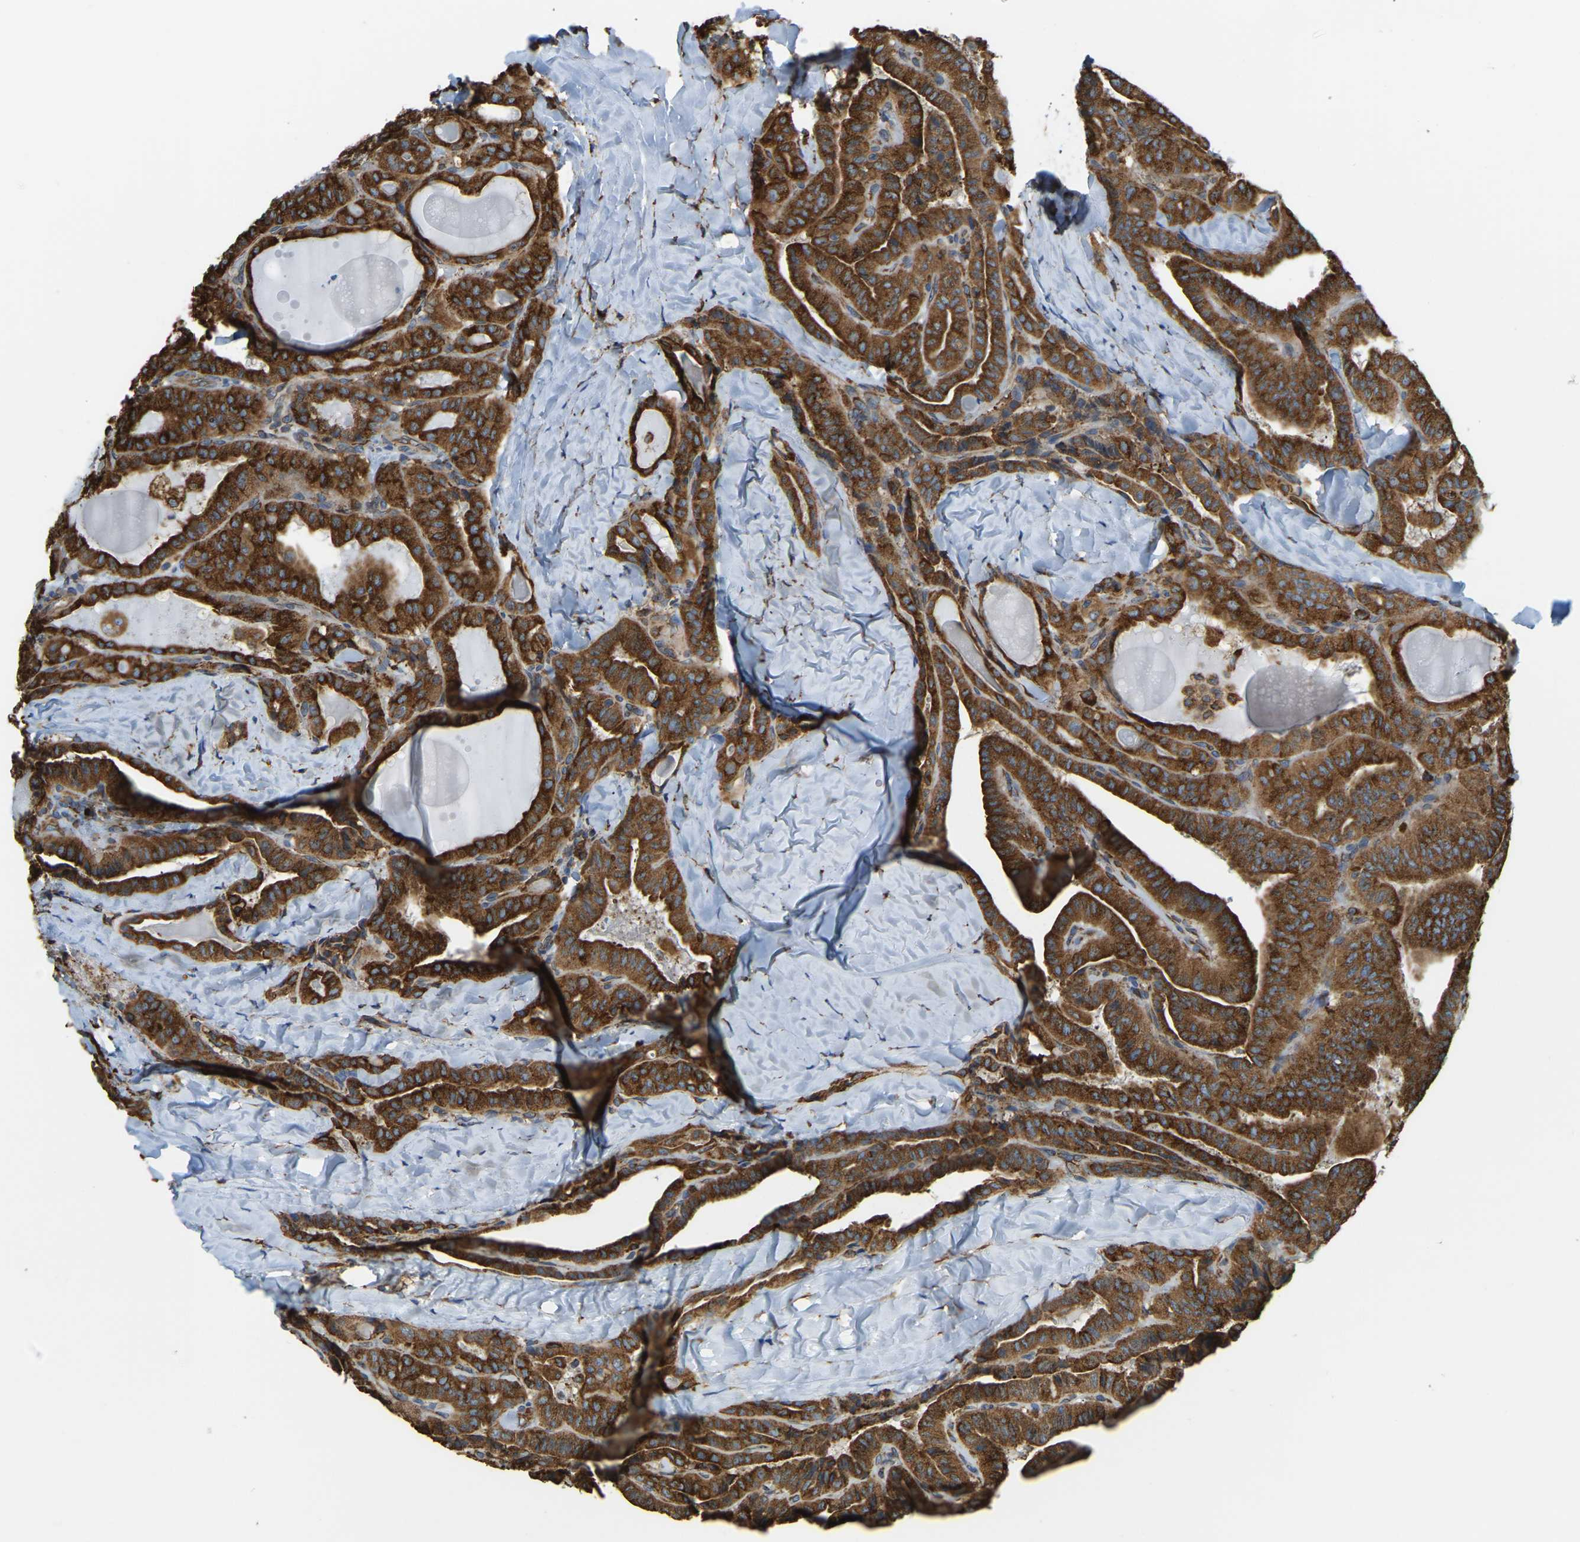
{"staining": {"intensity": "strong", "quantity": ">75%", "location": "cytoplasmic/membranous"}, "tissue": "thyroid cancer", "cell_type": "Tumor cells", "image_type": "cancer", "snomed": [{"axis": "morphology", "description": "Papillary adenocarcinoma, NOS"}, {"axis": "topography", "description": "Thyroid gland"}], "caption": "About >75% of tumor cells in thyroid cancer (papillary adenocarcinoma) show strong cytoplasmic/membranous protein staining as visualized by brown immunohistochemical staining.", "gene": "RNF115", "patient": {"sex": "male", "age": 77}}